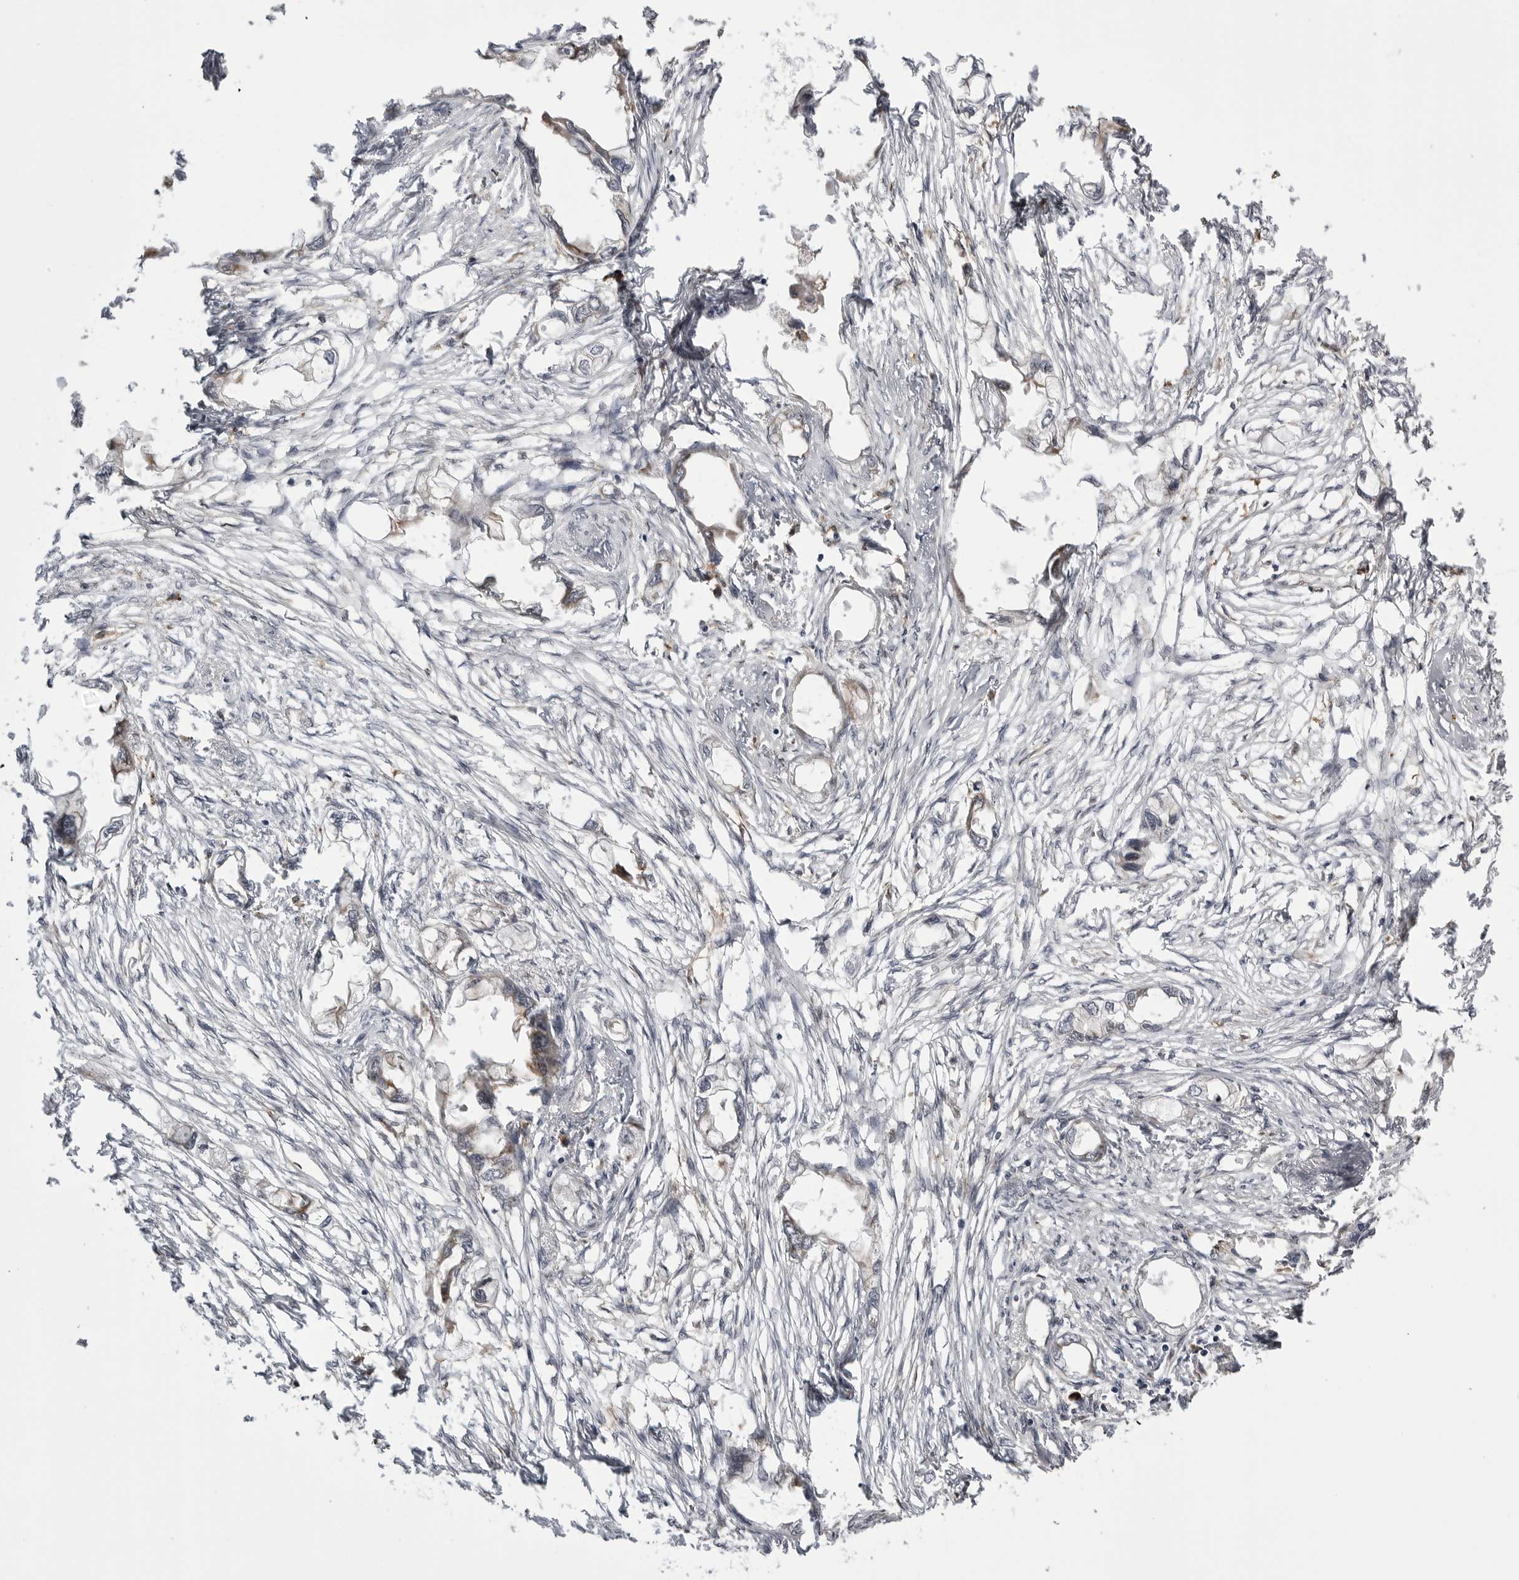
{"staining": {"intensity": "weak", "quantity": "25%-75%", "location": "cytoplasmic/membranous"}, "tissue": "endometrial cancer", "cell_type": "Tumor cells", "image_type": "cancer", "snomed": [{"axis": "morphology", "description": "Adenocarcinoma, NOS"}, {"axis": "morphology", "description": "Adenocarcinoma, metastatic, NOS"}, {"axis": "topography", "description": "Adipose tissue"}, {"axis": "topography", "description": "Endometrium"}], "caption": "This is an image of immunohistochemistry (IHC) staining of endometrial cancer, which shows weak expression in the cytoplasmic/membranous of tumor cells.", "gene": "ARL5A", "patient": {"sex": "female", "age": 67}}